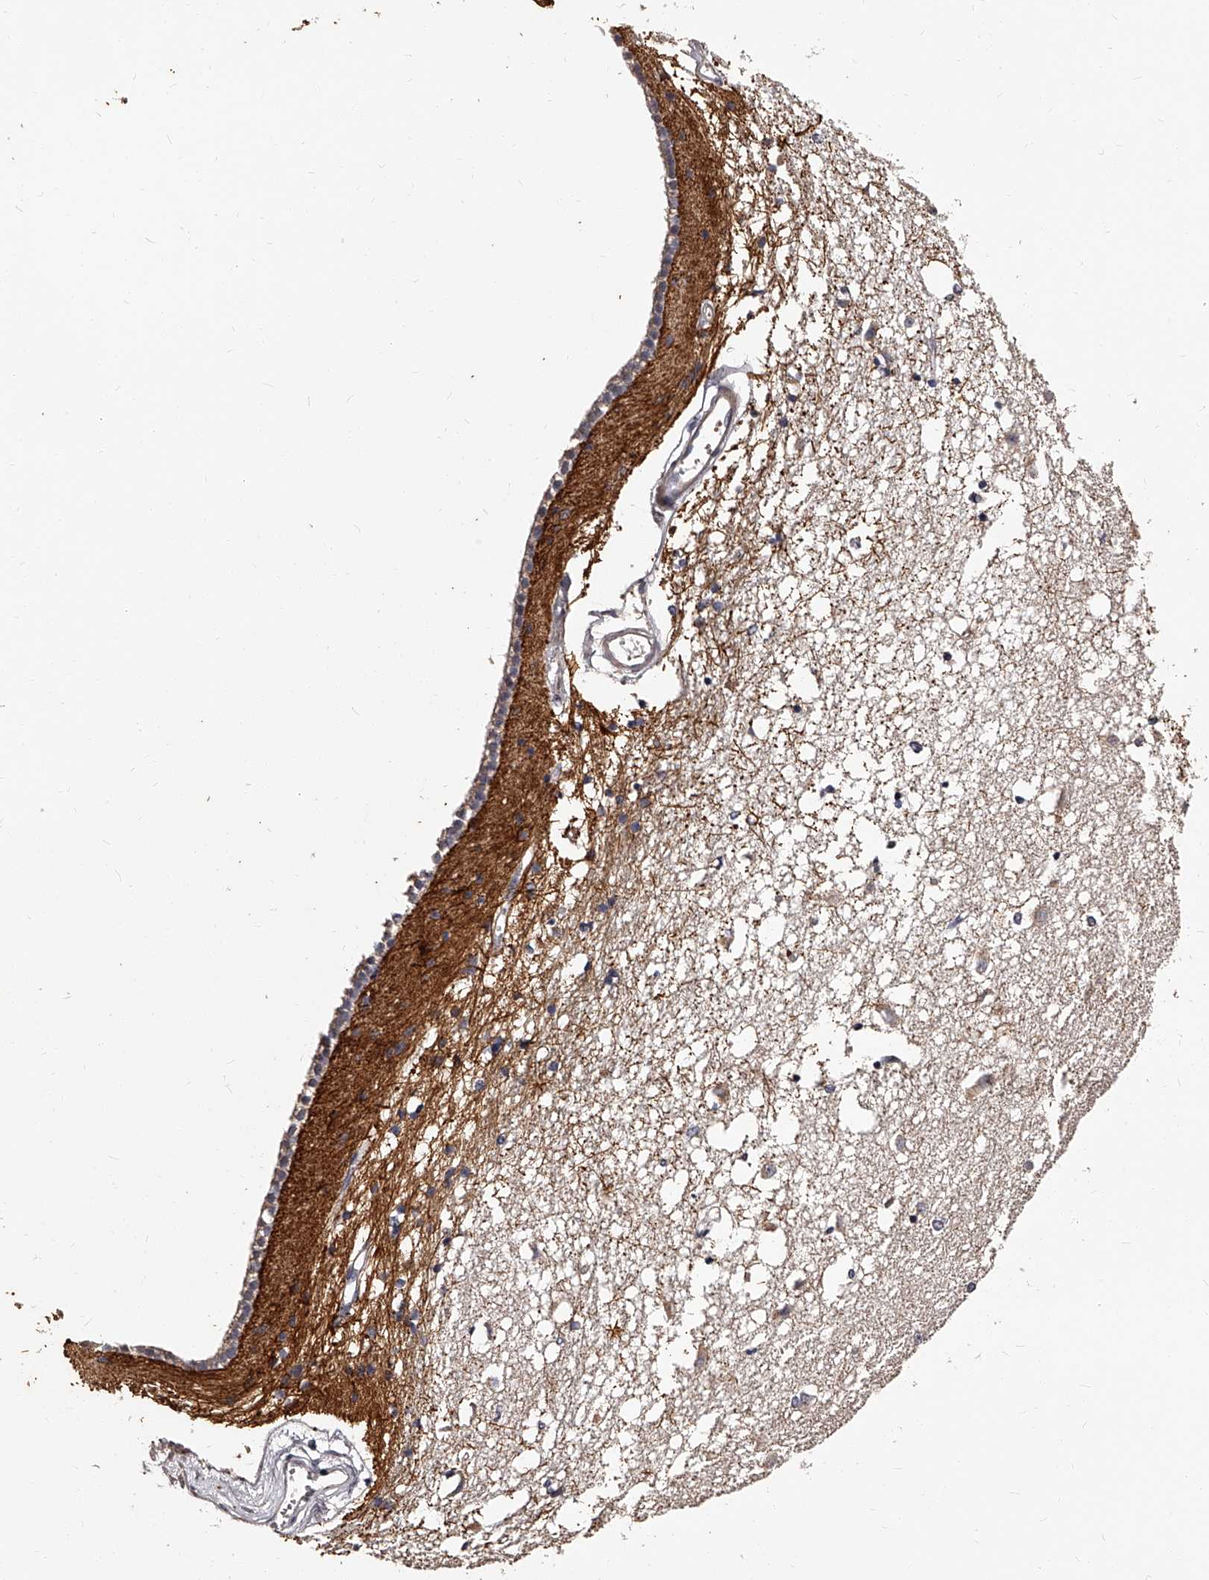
{"staining": {"intensity": "weak", "quantity": "<25%", "location": "cytoplasmic/membranous"}, "tissue": "caudate", "cell_type": "Glial cells", "image_type": "normal", "snomed": [{"axis": "morphology", "description": "Normal tissue, NOS"}, {"axis": "topography", "description": "Lateral ventricle wall"}], "caption": "Immunohistochemistry (IHC) image of benign caudate: caudate stained with DAB reveals no significant protein staining in glial cells.", "gene": "RSC1A1", "patient": {"sex": "male", "age": 45}}